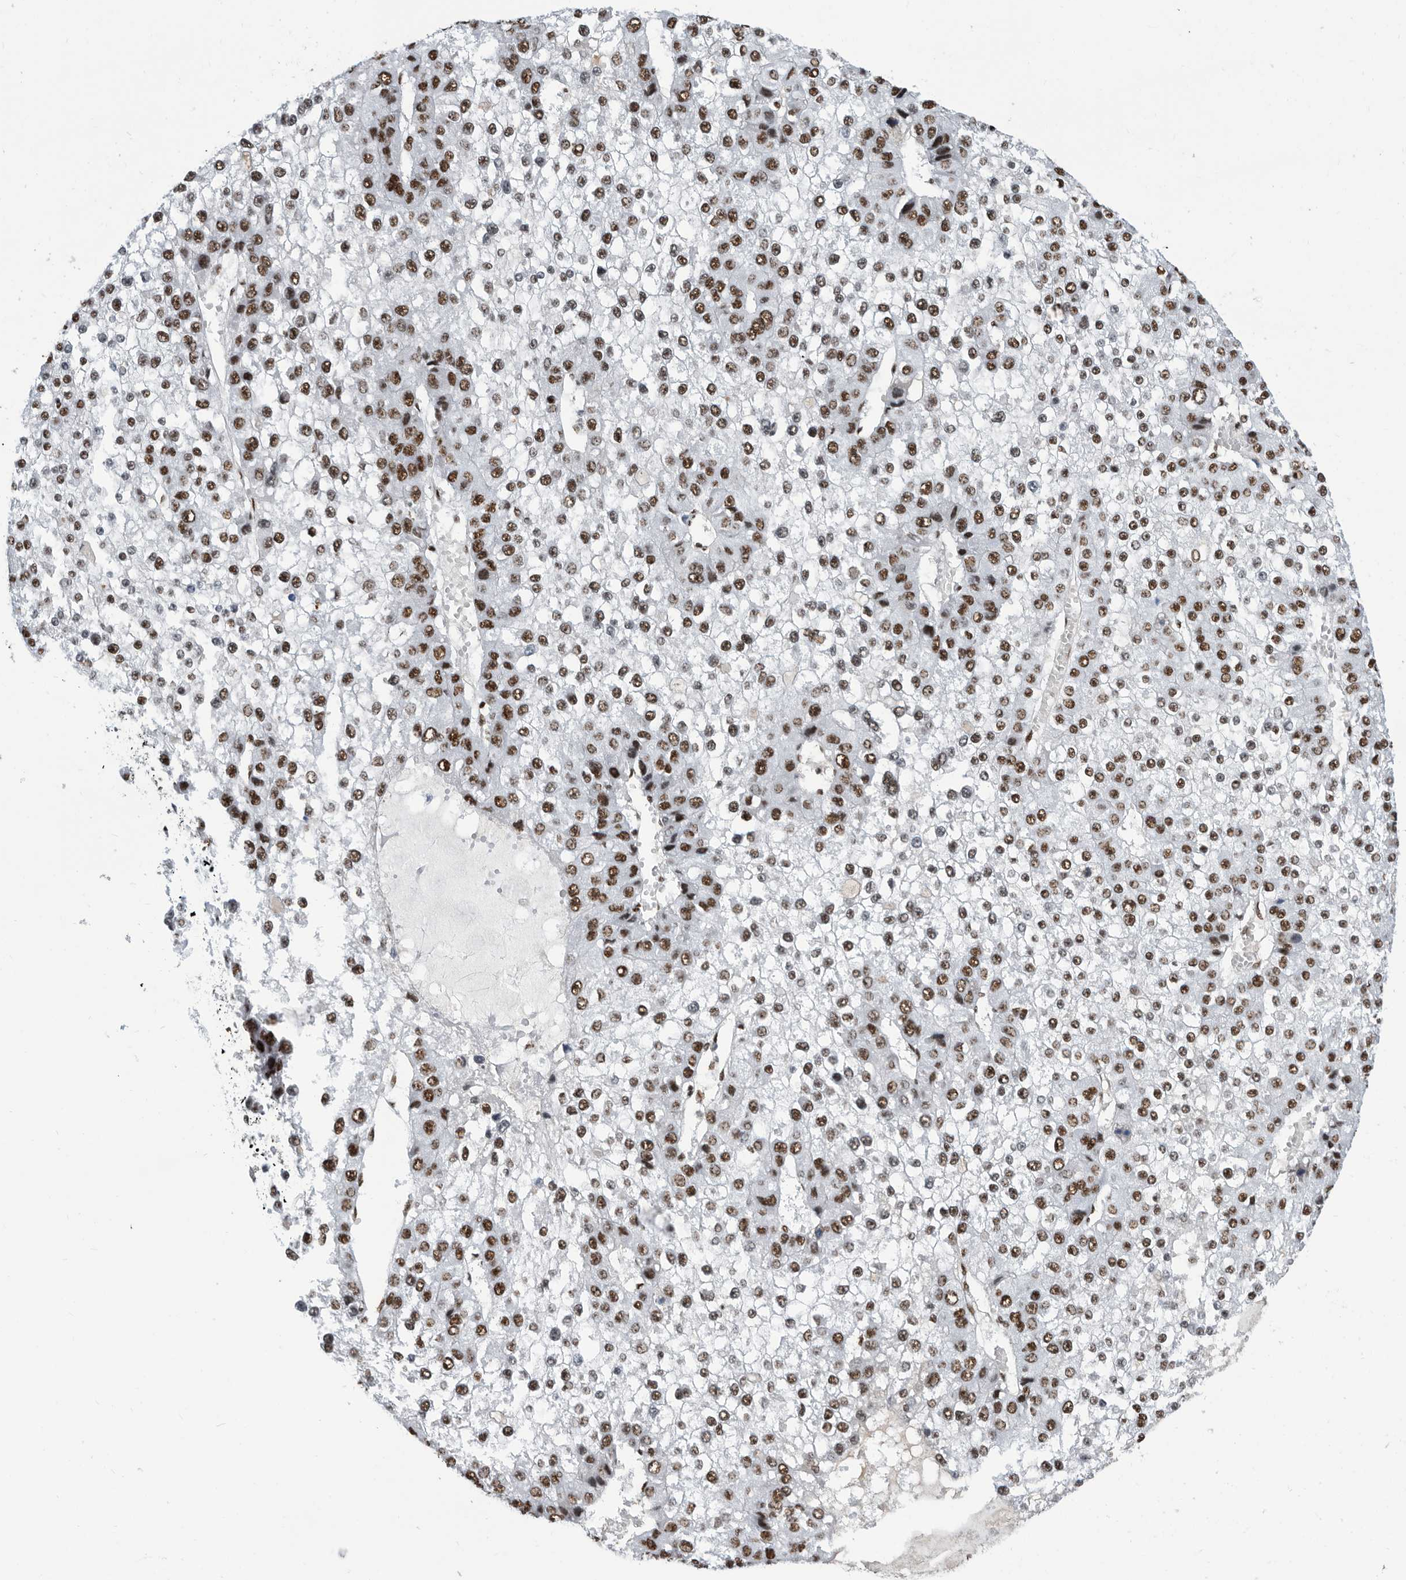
{"staining": {"intensity": "strong", "quantity": ">75%", "location": "nuclear"}, "tissue": "liver cancer", "cell_type": "Tumor cells", "image_type": "cancer", "snomed": [{"axis": "morphology", "description": "Carcinoma, Hepatocellular, NOS"}, {"axis": "topography", "description": "Liver"}], "caption": "A high-resolution image shows immunohistochemistry staining of liver cancer, which displays strong nuclear positivity in approximately >75% of tumor cells. (DAB IHC with brightfield microscopy, high magnification).", "gene": "SF3A1", "patient": {"sex": "female", "age": 73}}